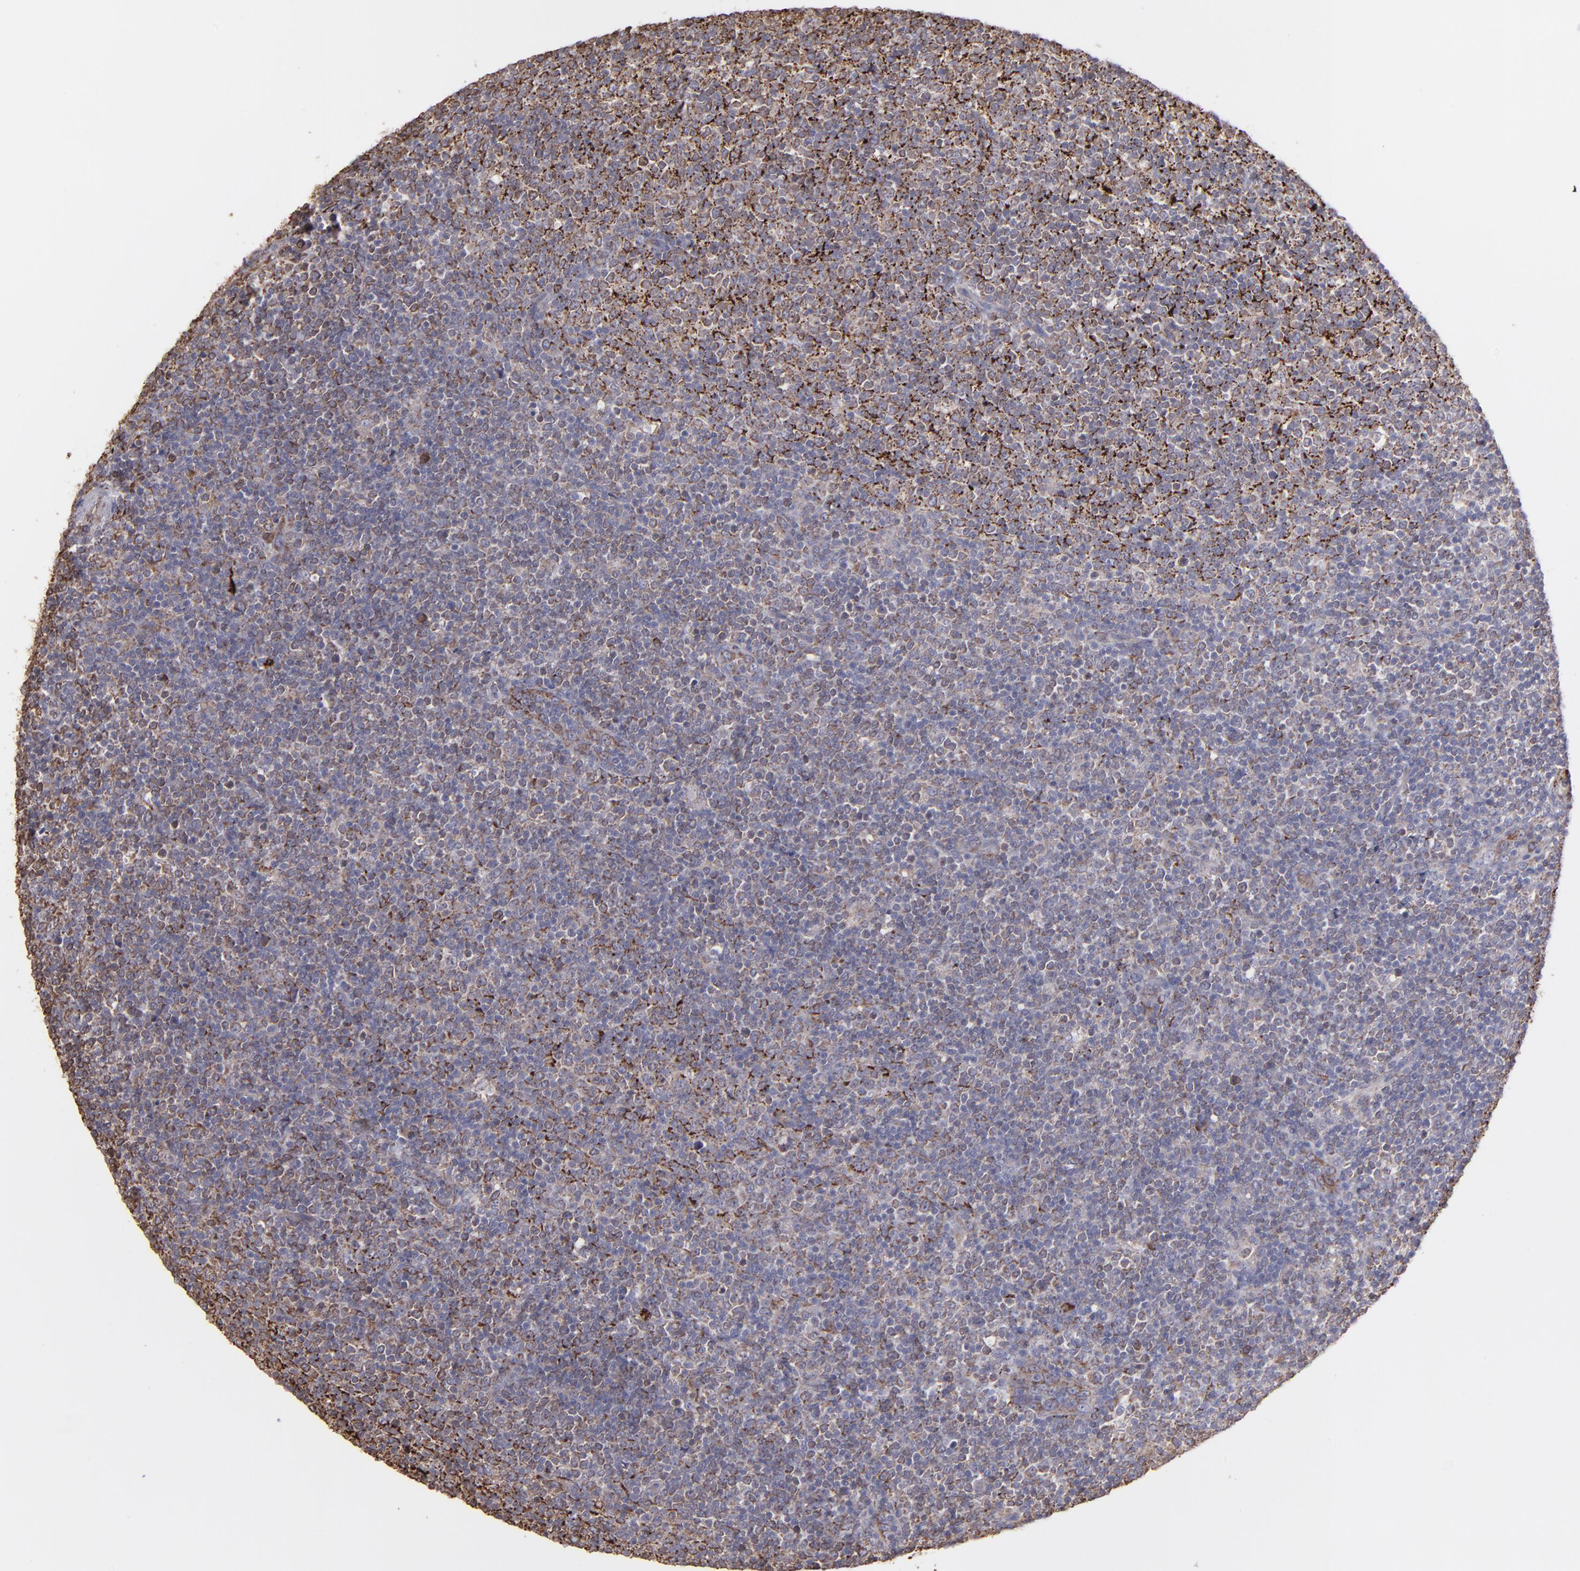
{"staining": {"intensity": "moderate", "quantity": "25%-75%", "location": "cytoplasmic/membranous"}, "tissue": "lymphoma", "cell_type": "Tumor cells", "image_type": "cancer", "snomed": [{"axis": "morphology", "description": "Malignant lymphoma, non-Hodgkin's type, Low grade"}, {"axis": "topography", "description": "Lymph node"}], "caption": "Human lymphoma stained with a protein marker exhibits moderate staining in tumor cells.", "gene": "MAOB", "patient": {"sex": "male", "age": 70}}